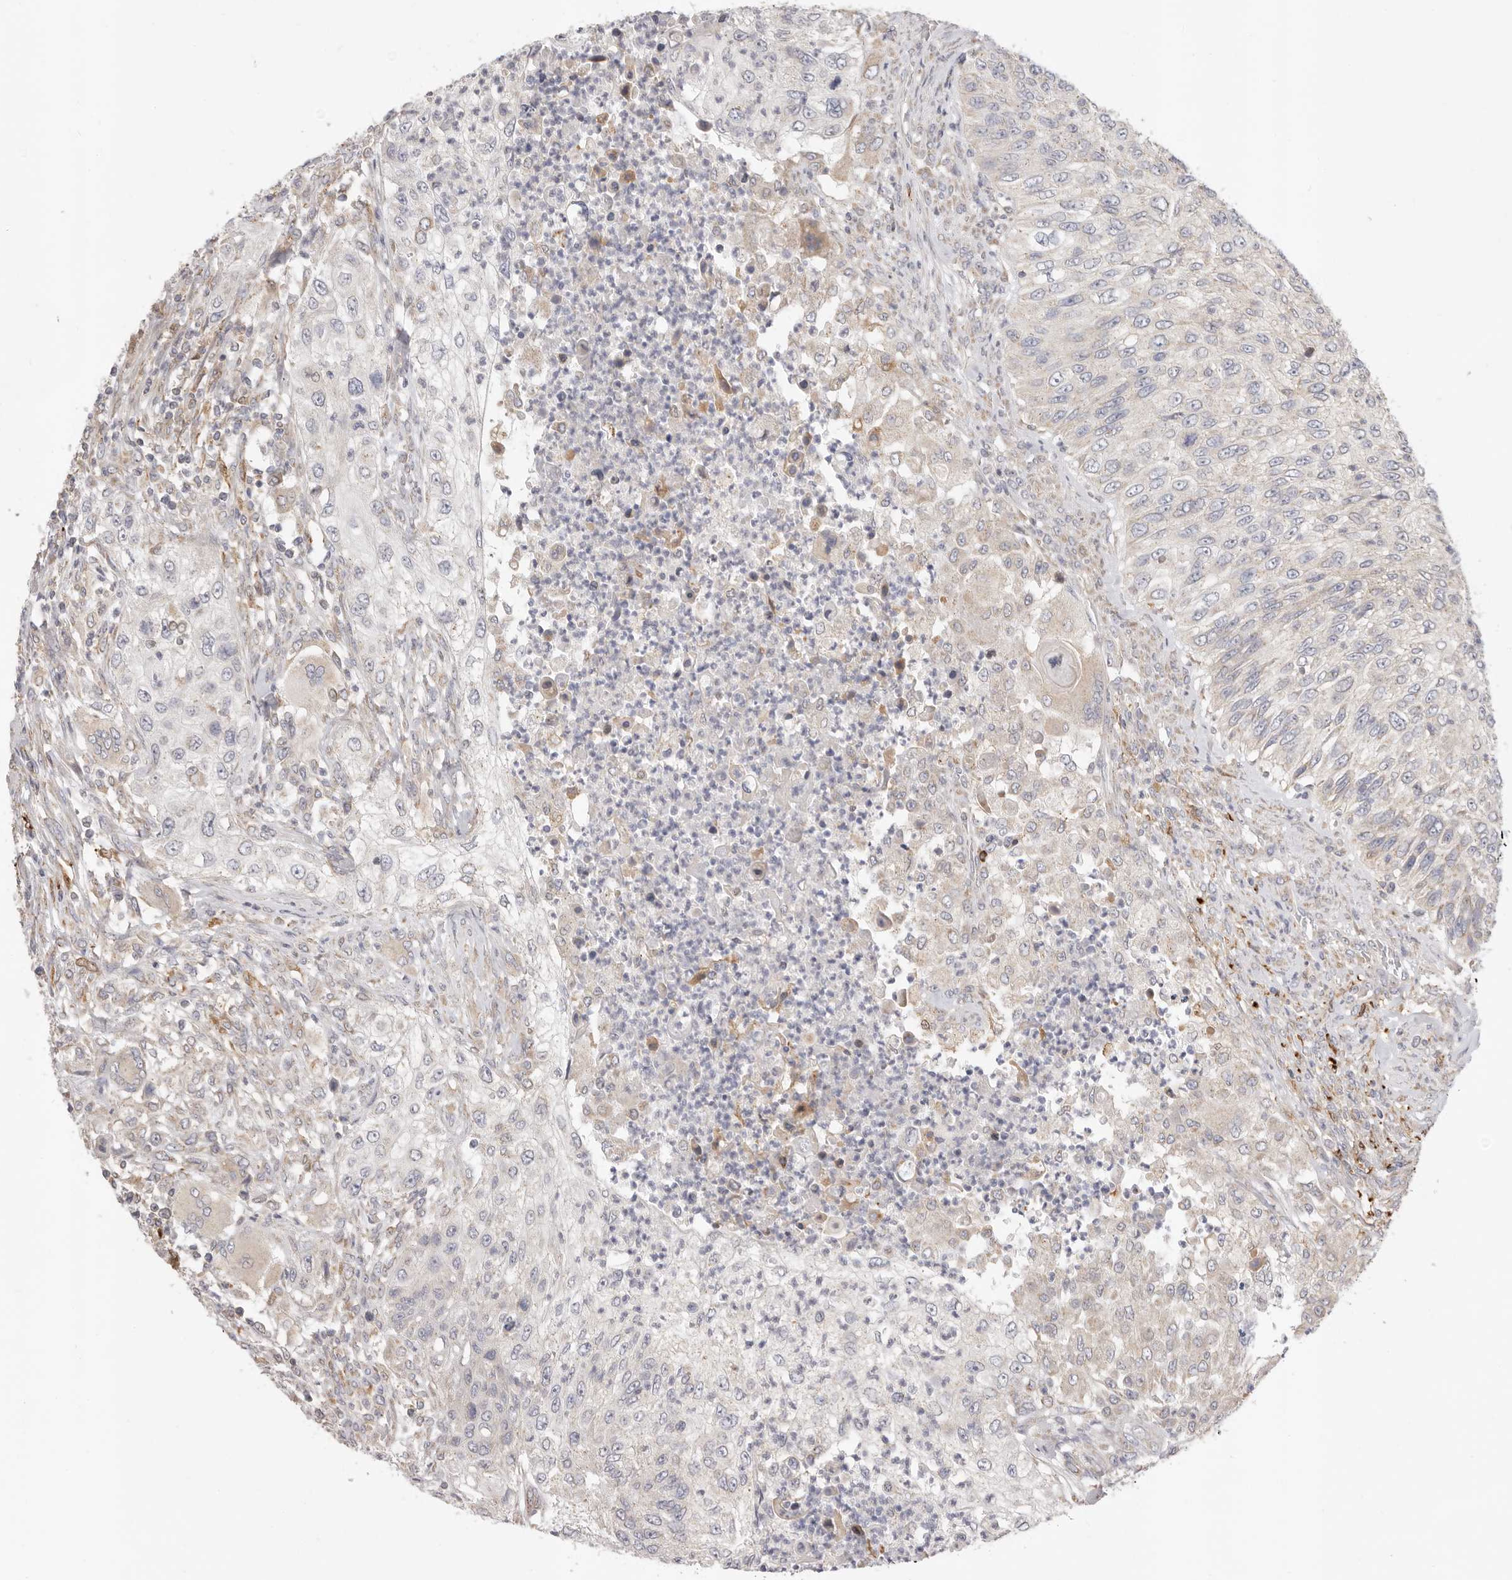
{"staining": {"intensity": "negative", "quantity": "none", "location": "none"}, "tissue": "urothelial cancer", "cell_type": "Tumor cells", "image_type": "cancer", "snomed": [{"axis": "morphology", "description": "Urothelial carcinoma, High grade"}, {"axis": "topography", "description": "Urinary bladder"}], "caption": "DAB (3,3'-diaminobenzidine) immunohistochemical staining of urothelial cancer exhibits no significant positivity in tumor cells.", "gene": "USH1C", "patient": {"sex": "female", "age": 60}}